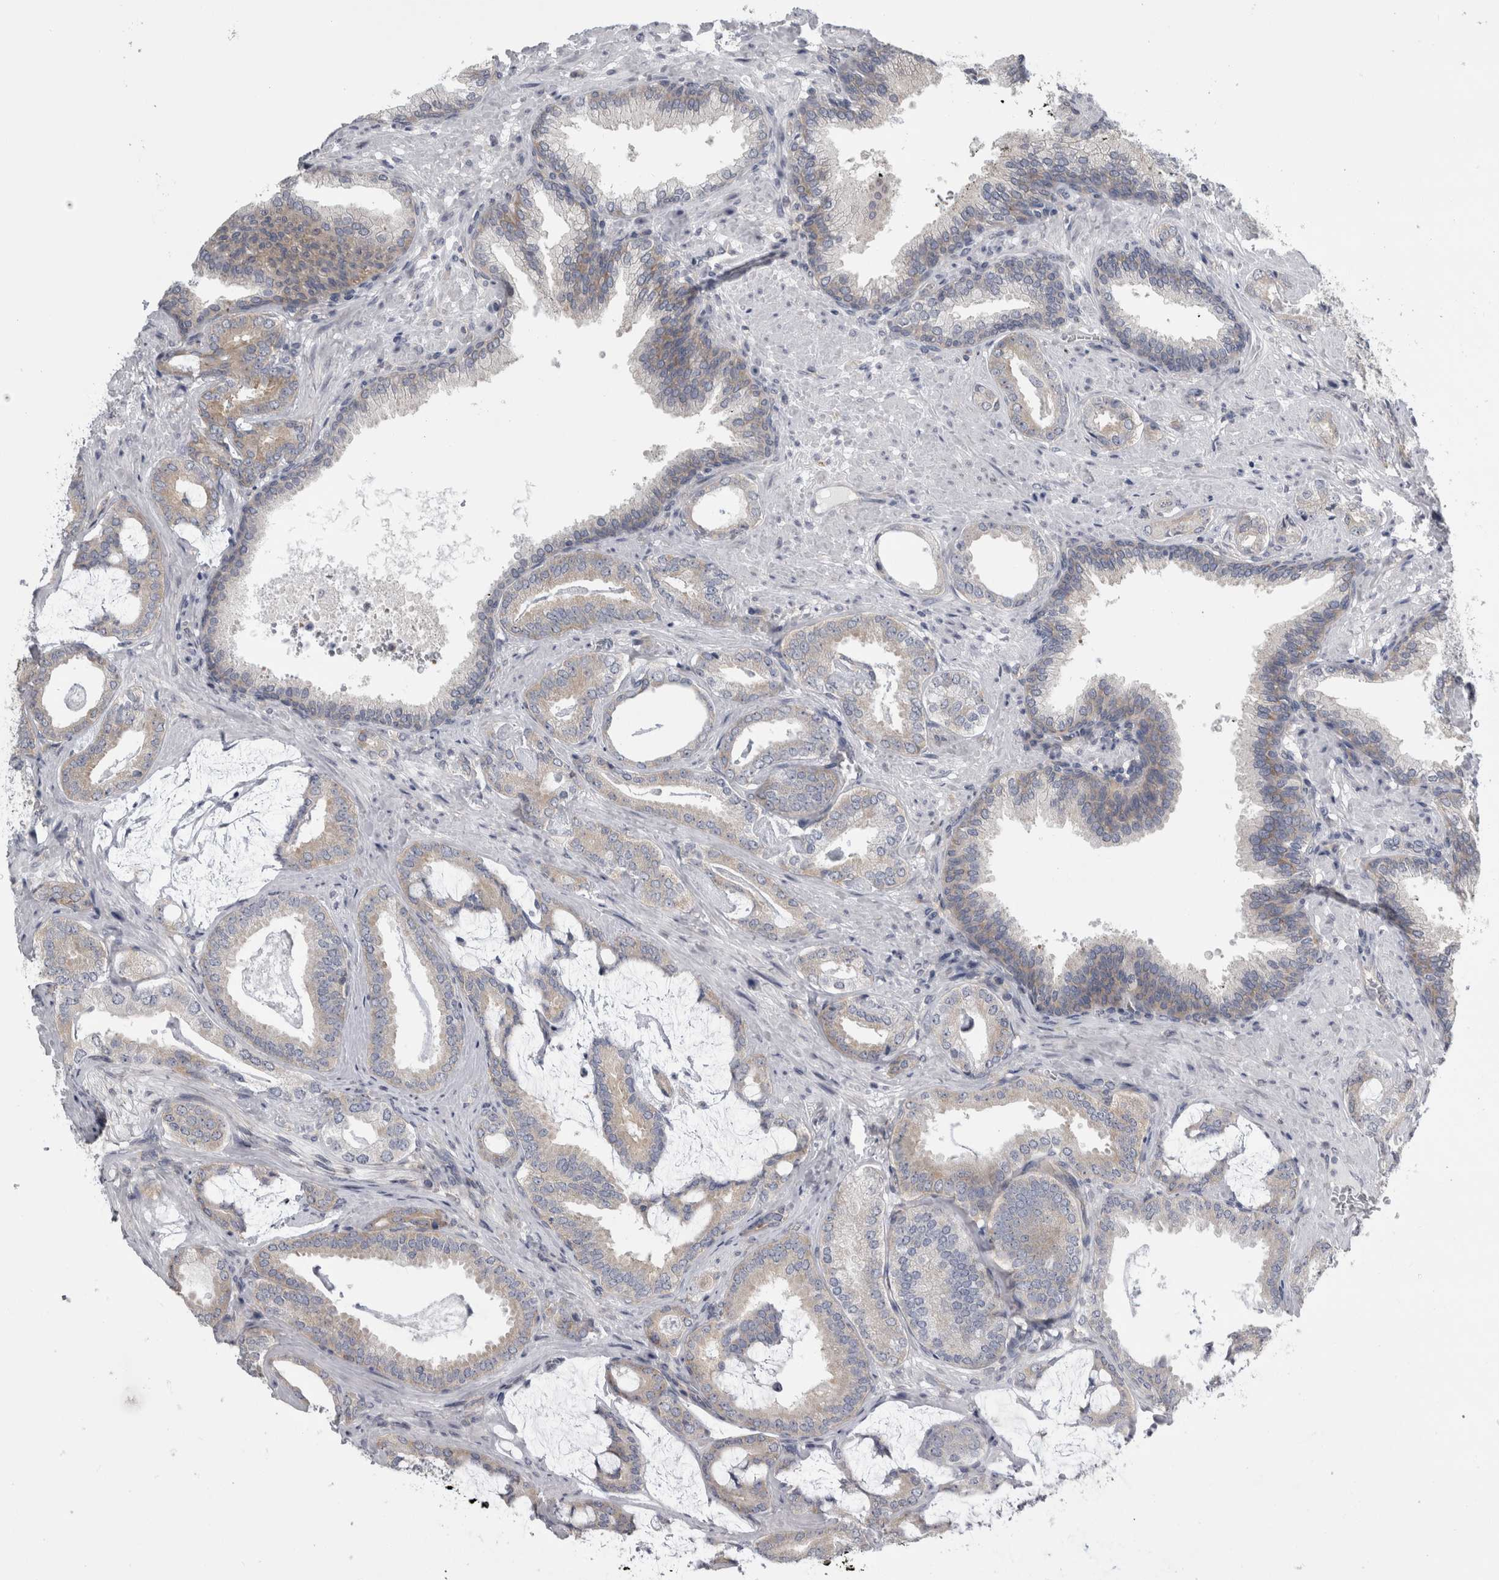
{"staining": {"intensity": "weak", "quantity": "<25%", "location": "cytoplasmic/membranous"}, "tissue": "prostate cancer", "cell_type": "Tumor cells", "image_type": "cancer", "snomed": [{"axis": "morphology", "description": "Adenocarcinoma, Low grade"}, {"axis": "topography", "description": "Prostate"}], "caption": "This is an IHC photomicrograph of prostate cancer (adenocarcinoma (low-grade)). There is no positivity in tumor cells.", "gene": "PRRC2C", "patient": {"sex": "male", "age": 71}}